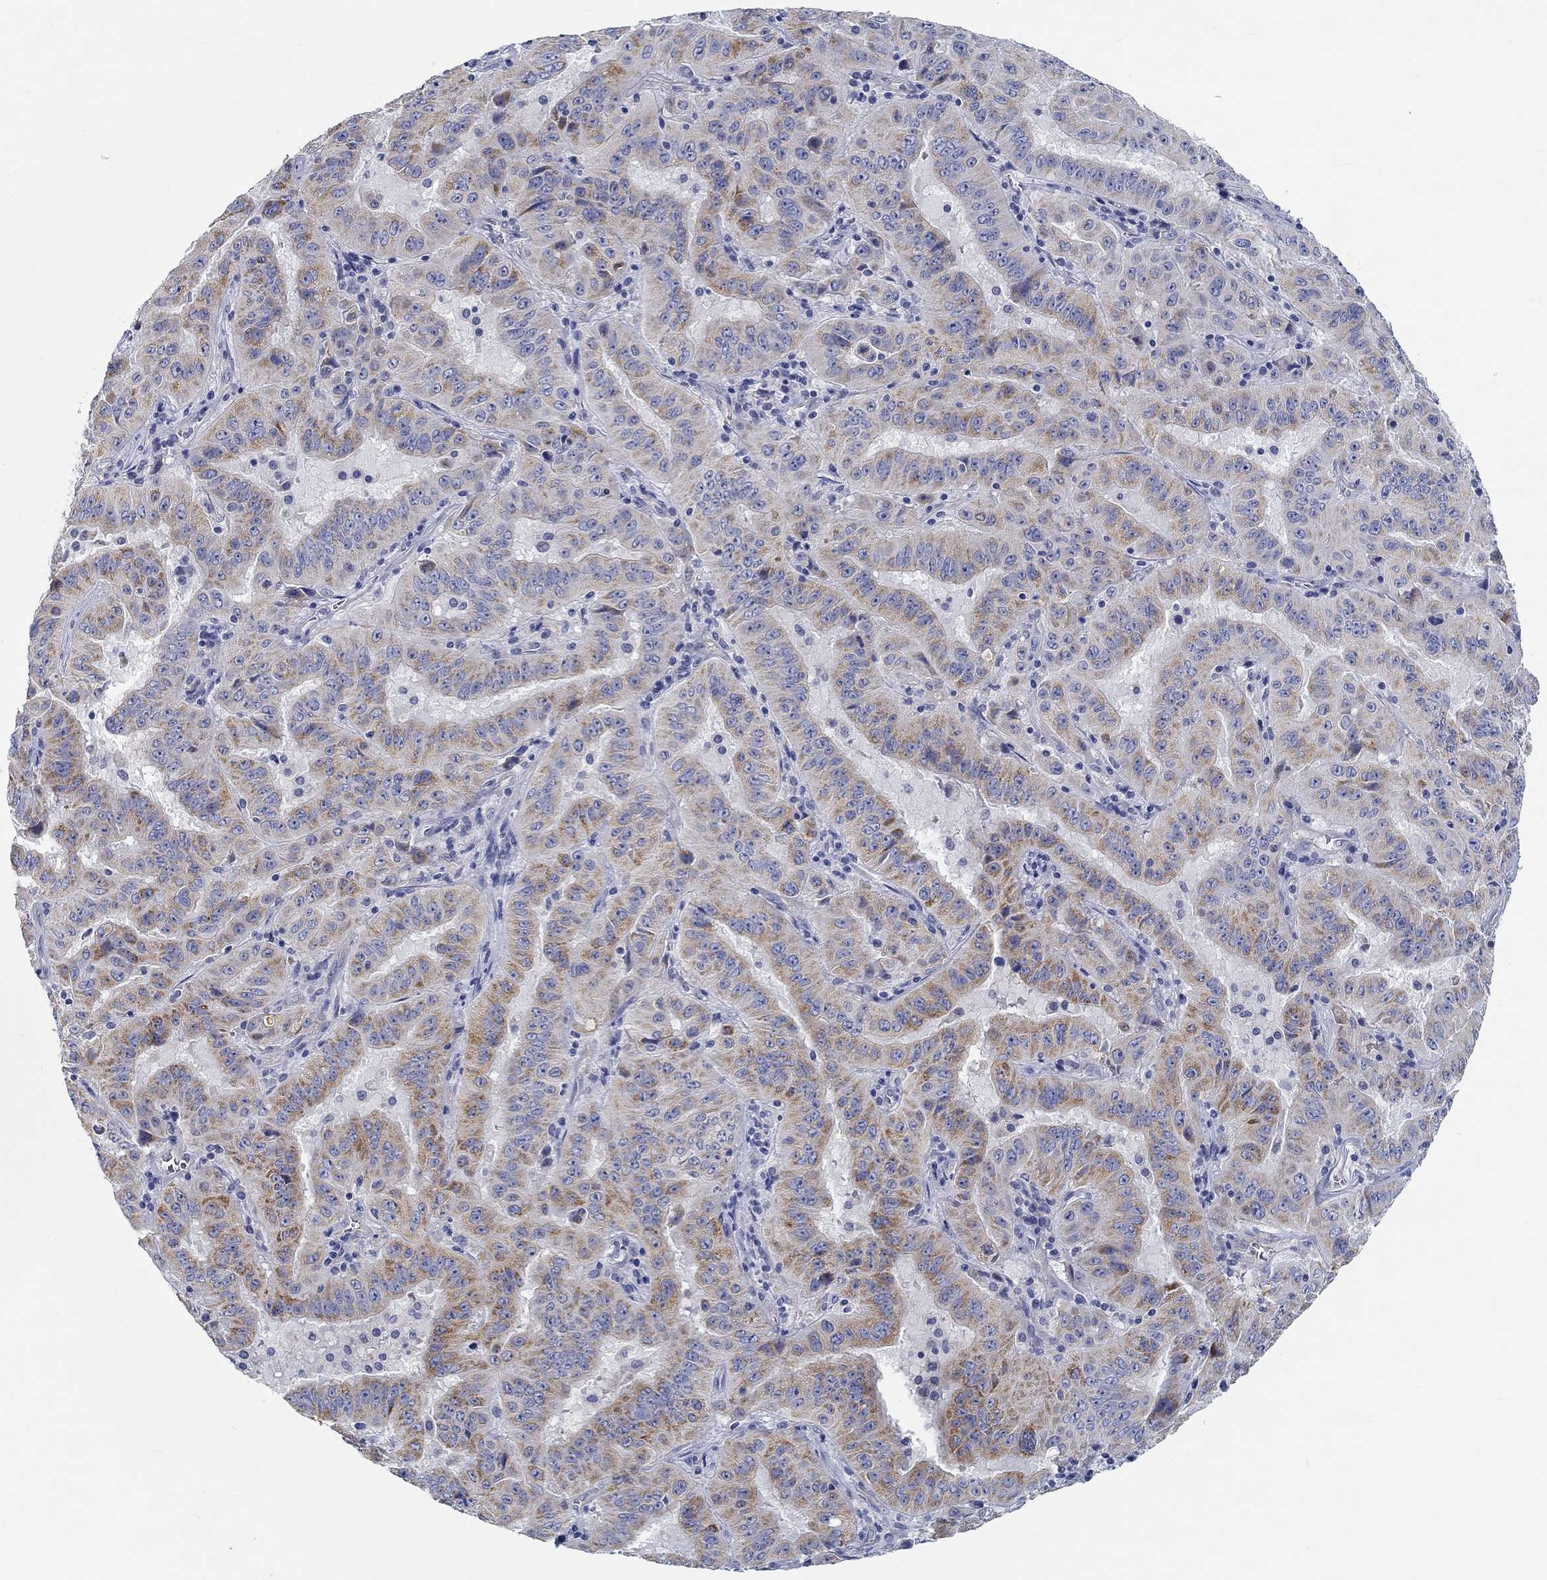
{"staining": {"intensity": "moderate", "quantity": "25%-75%", "location": "cytoplasmic/membranous"}, "tissue": "pancreatic cancer", "cell_type": "Tumor cells", "image_type": "cancer", "snomed": [{"axis": "morphology", "description": "Adenocarcinoma, NOS"}, {"axis": "topography", "description": "Pancreas"}], "caption": "A high-resolution histopathology image shows IHC staining of pancreatic cancer (adenocarcinoma), which shows moderate cytoplasmic/membranous expression in about 25%-75% of tumor cells. (IHC, brightfield microscopy, high magnification).", "gene": "MYBPC1", "patient": {"sex": "male", "age": 63}}